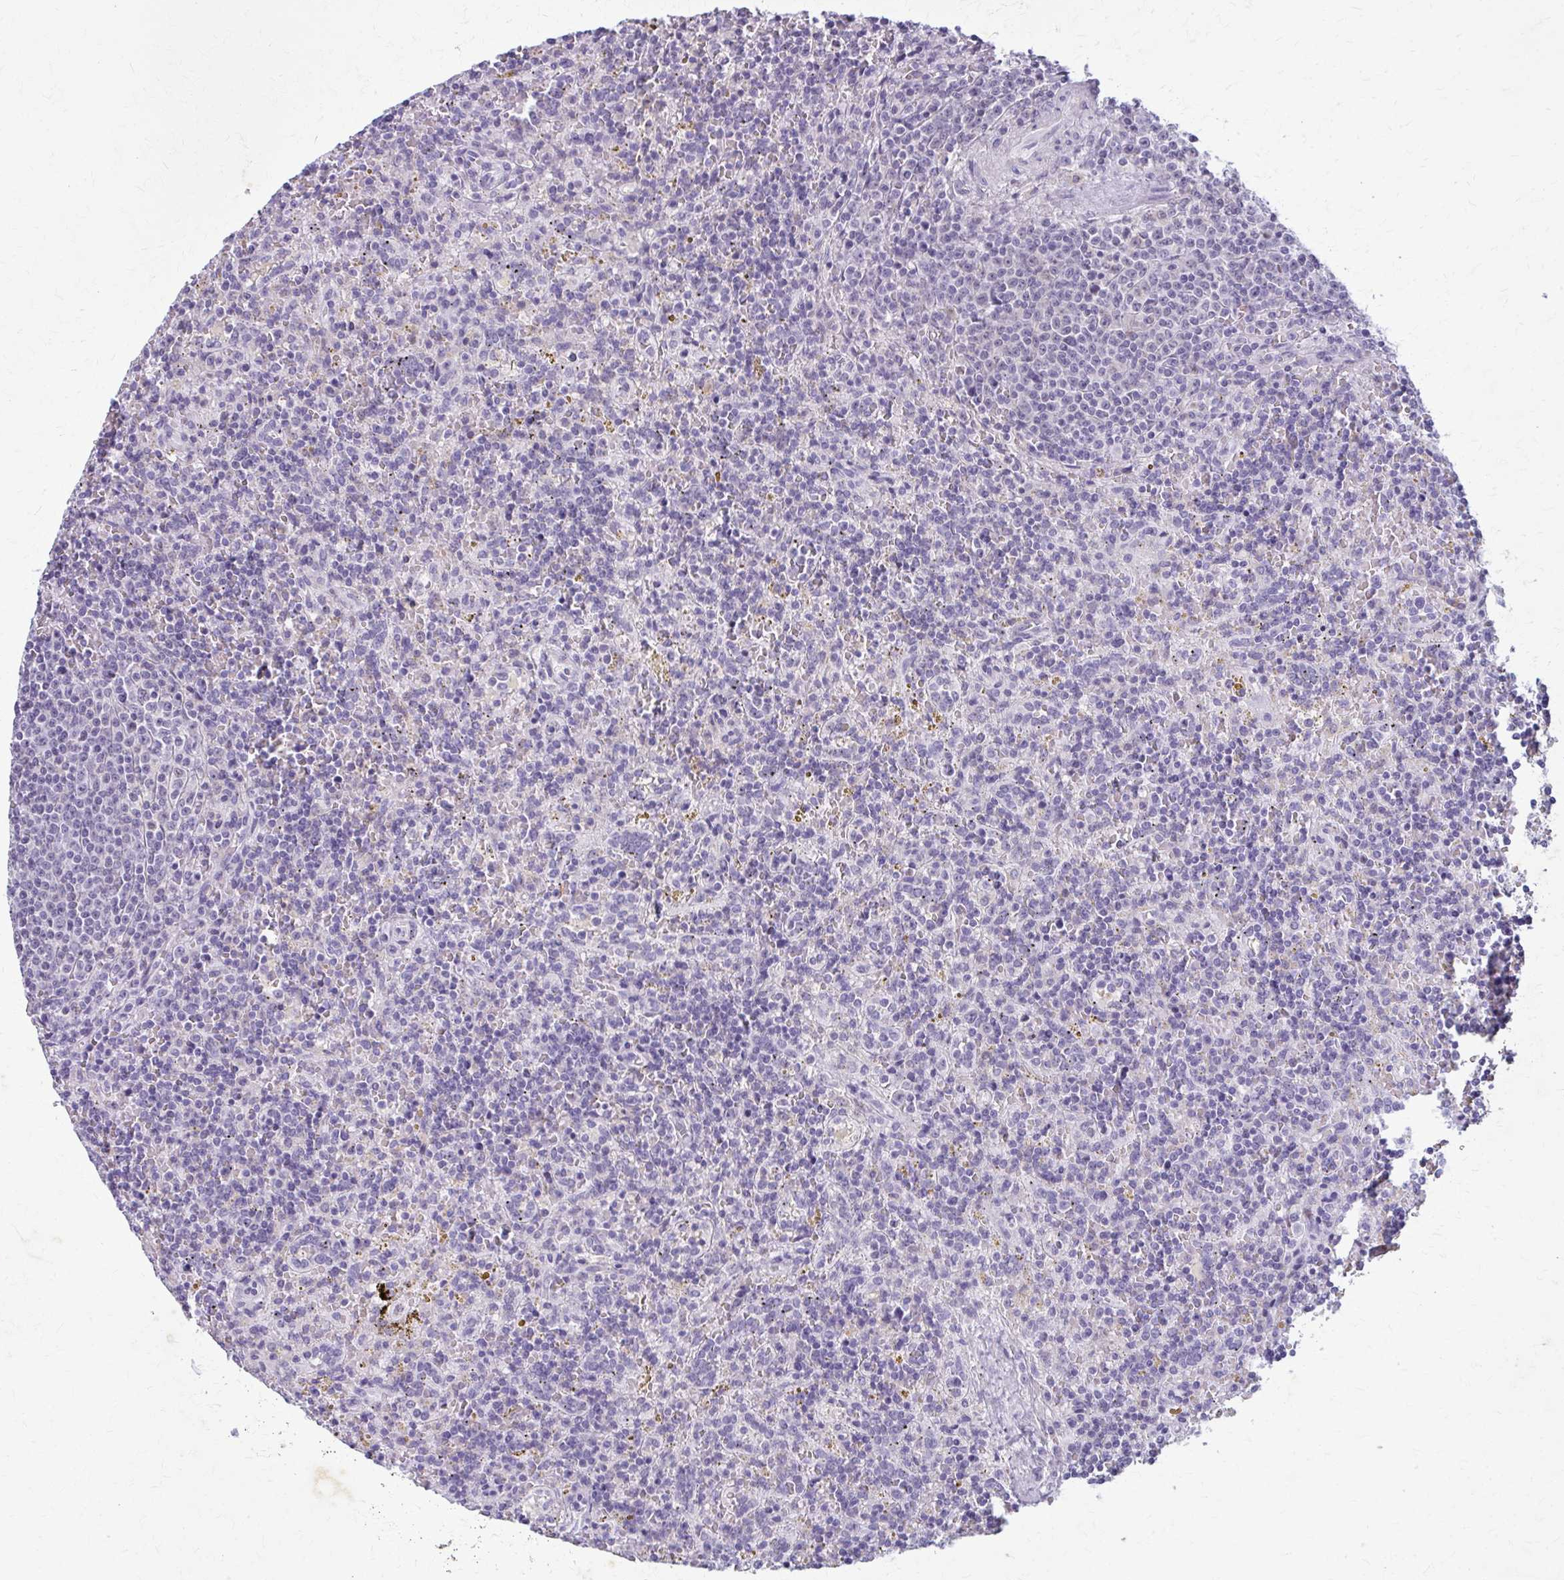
{"staining": {"intensity": "negative", "quantity": "none", "location": "none"}, "tissue": "lymphoma", "cell_type": "Tumor cells", "image_type": "cancer", "snomed": [{"axis": "morphology", "description": "Malignant lymphoma, non-Hodgkin's type, Low grade"}, {"axis": "topography", "description": "Spleen"}], "caption": "Human lymphoma stained for a protein using IHC reveals no expression in tumor cells.", "gene": "CARD9", "patient": {"sex": "male", "age": 67}}